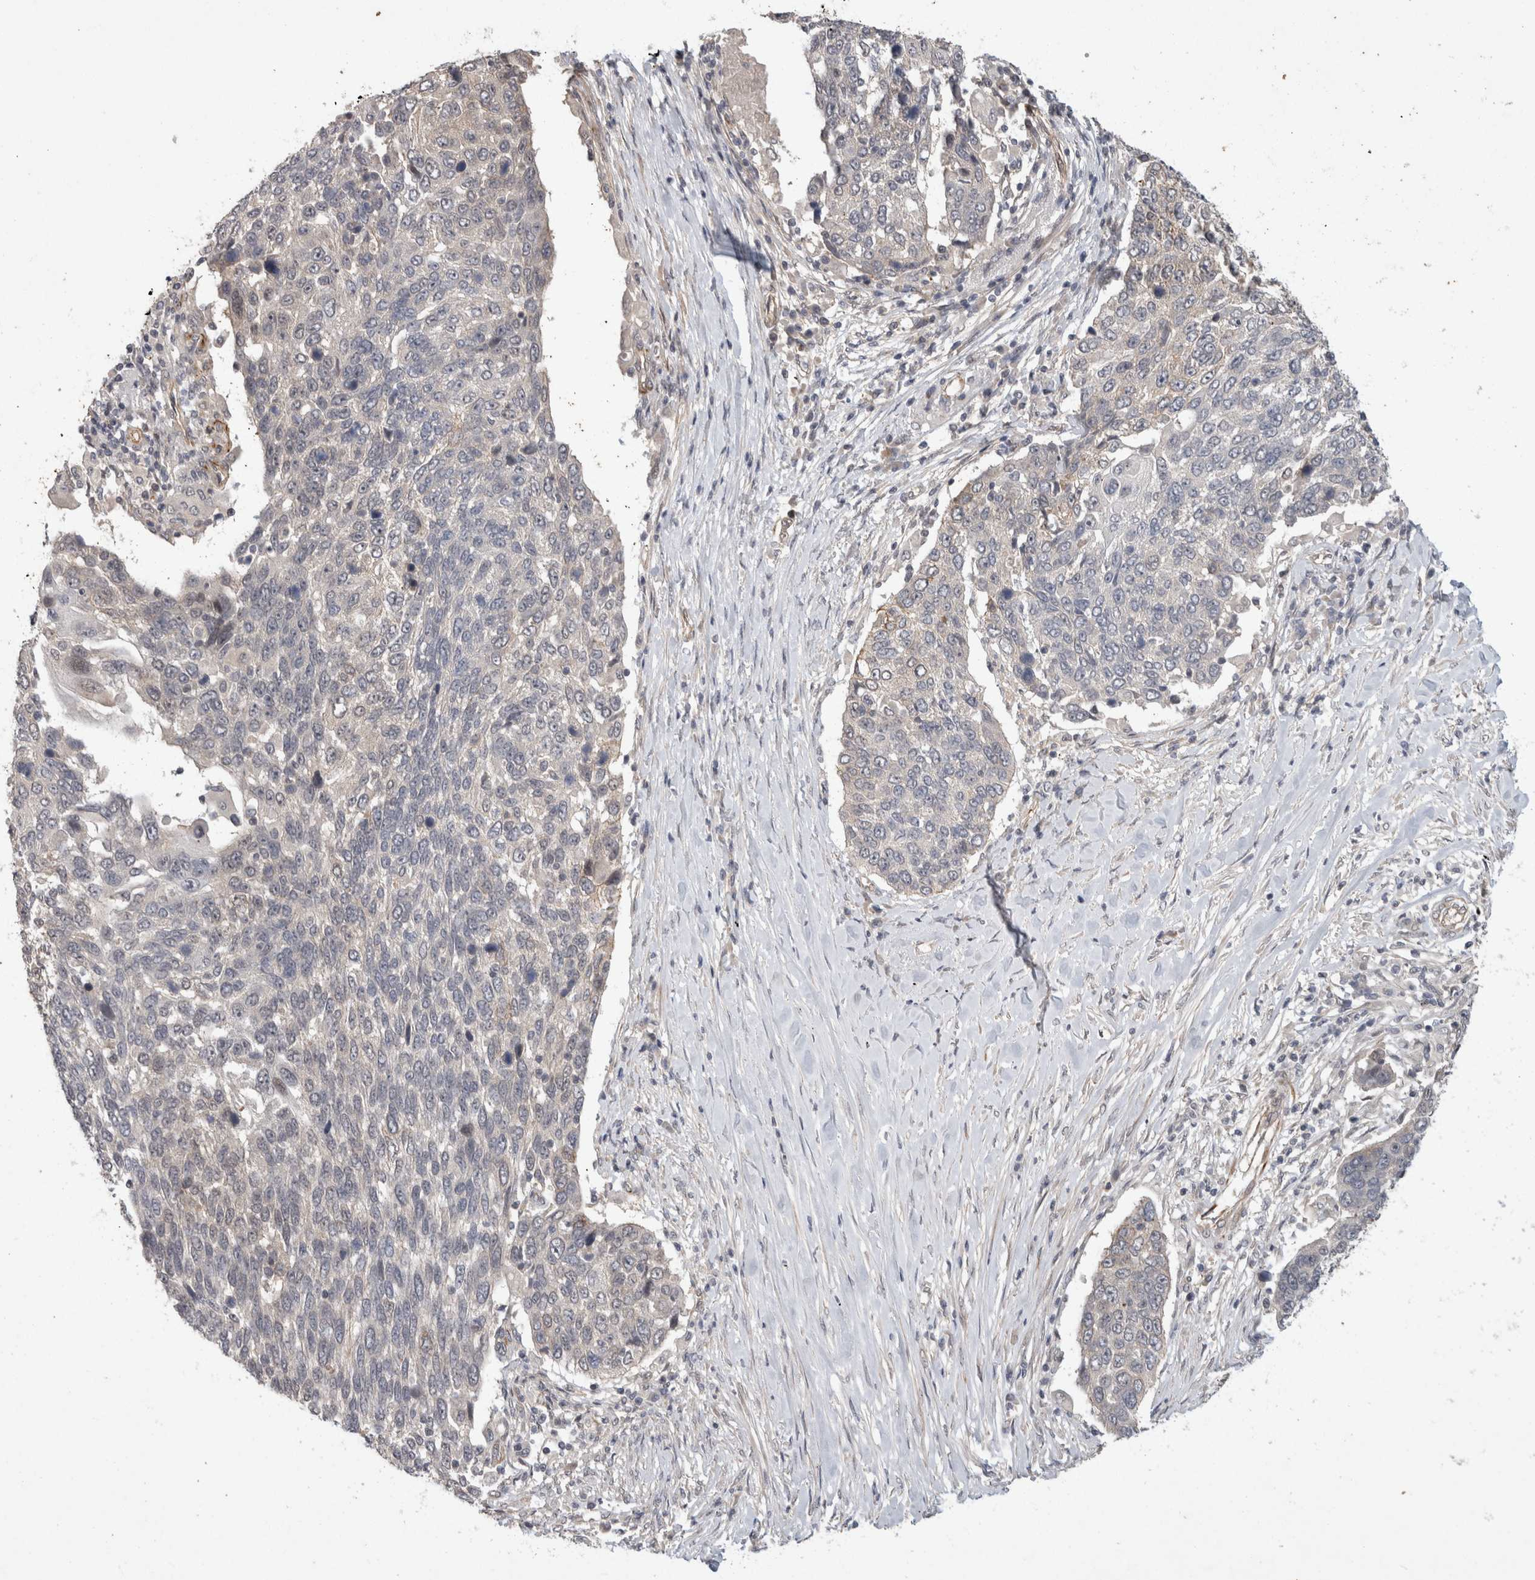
{"staining": {"intensity": "negative", "quantity": "none", "location": "none"}, "tissue": "lung cancer", "cell_type": "Tumor cells", "image_type": "cancer", "snomed": [{"axis": "morphology", "description": "Squamous cell carcinoma, NOS"}, {"axis": "topography", "description": "Lung"}], "caption": "Protein analysis of lung cancer (squamous cell carcinoma) displays no significant positivity in tumor cells.", "gene": "CRISPLD1", "patient": {"sex": "male", "age": 66}}